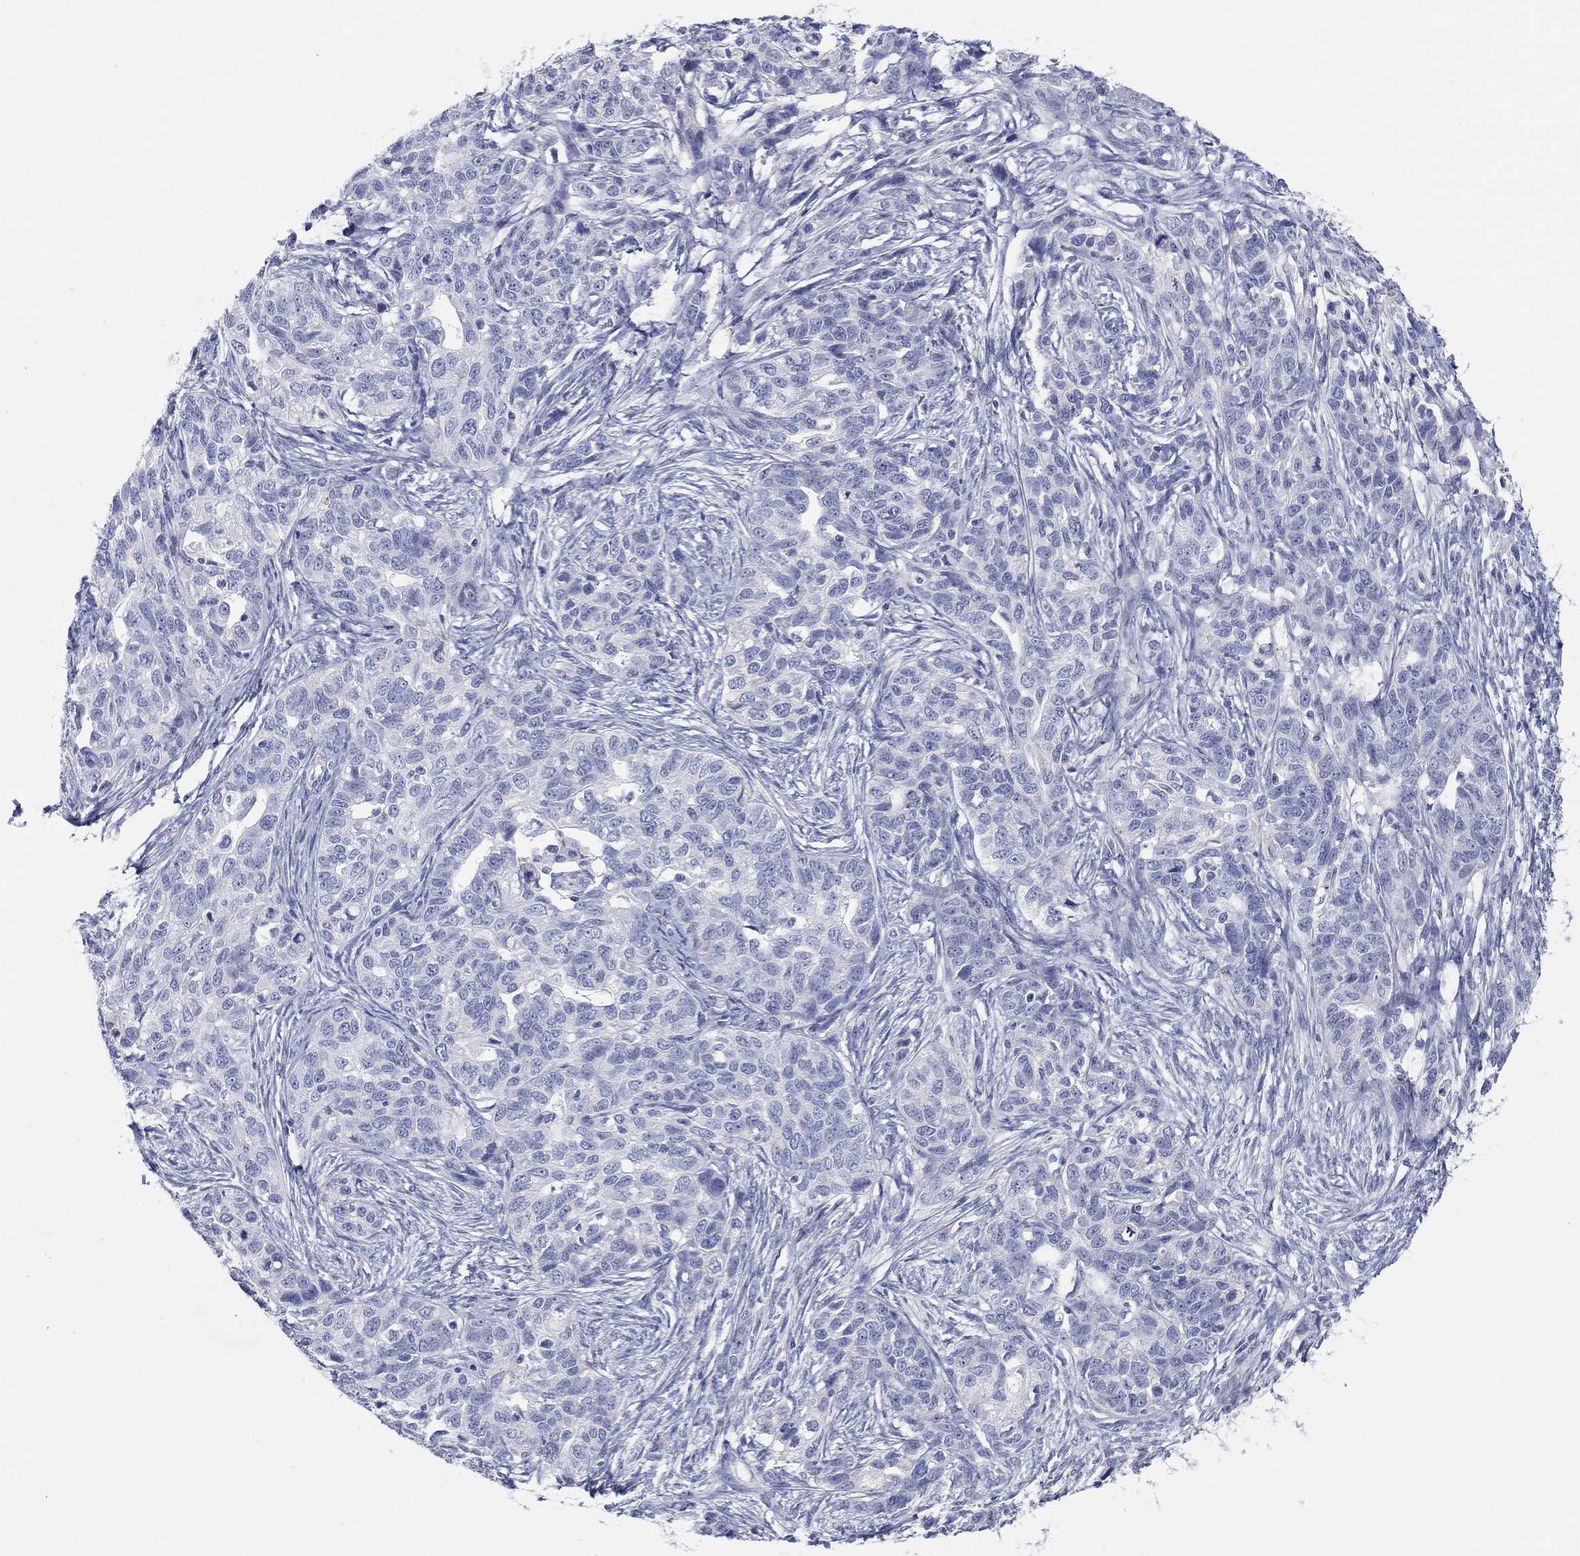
{"staining": {"intensity": "negative", "quantity": "none", "location": "none"}, "tissue": "ovarian cancer", "cell_type": "Tumor cells", "image_type": "cancer", "snomed": [{"axis": "morphology", "description": "Cystadenocarcinoma, serous, NOS"}, {"axis": "topography", "description": "Ovary"}], "caption": "Tumor cells show no significant protein expression in ovarian cancer (serous cystadenocarcinoma).", "gene": "LRRC4C", "patient": {"sex": "female", "age": 71}}